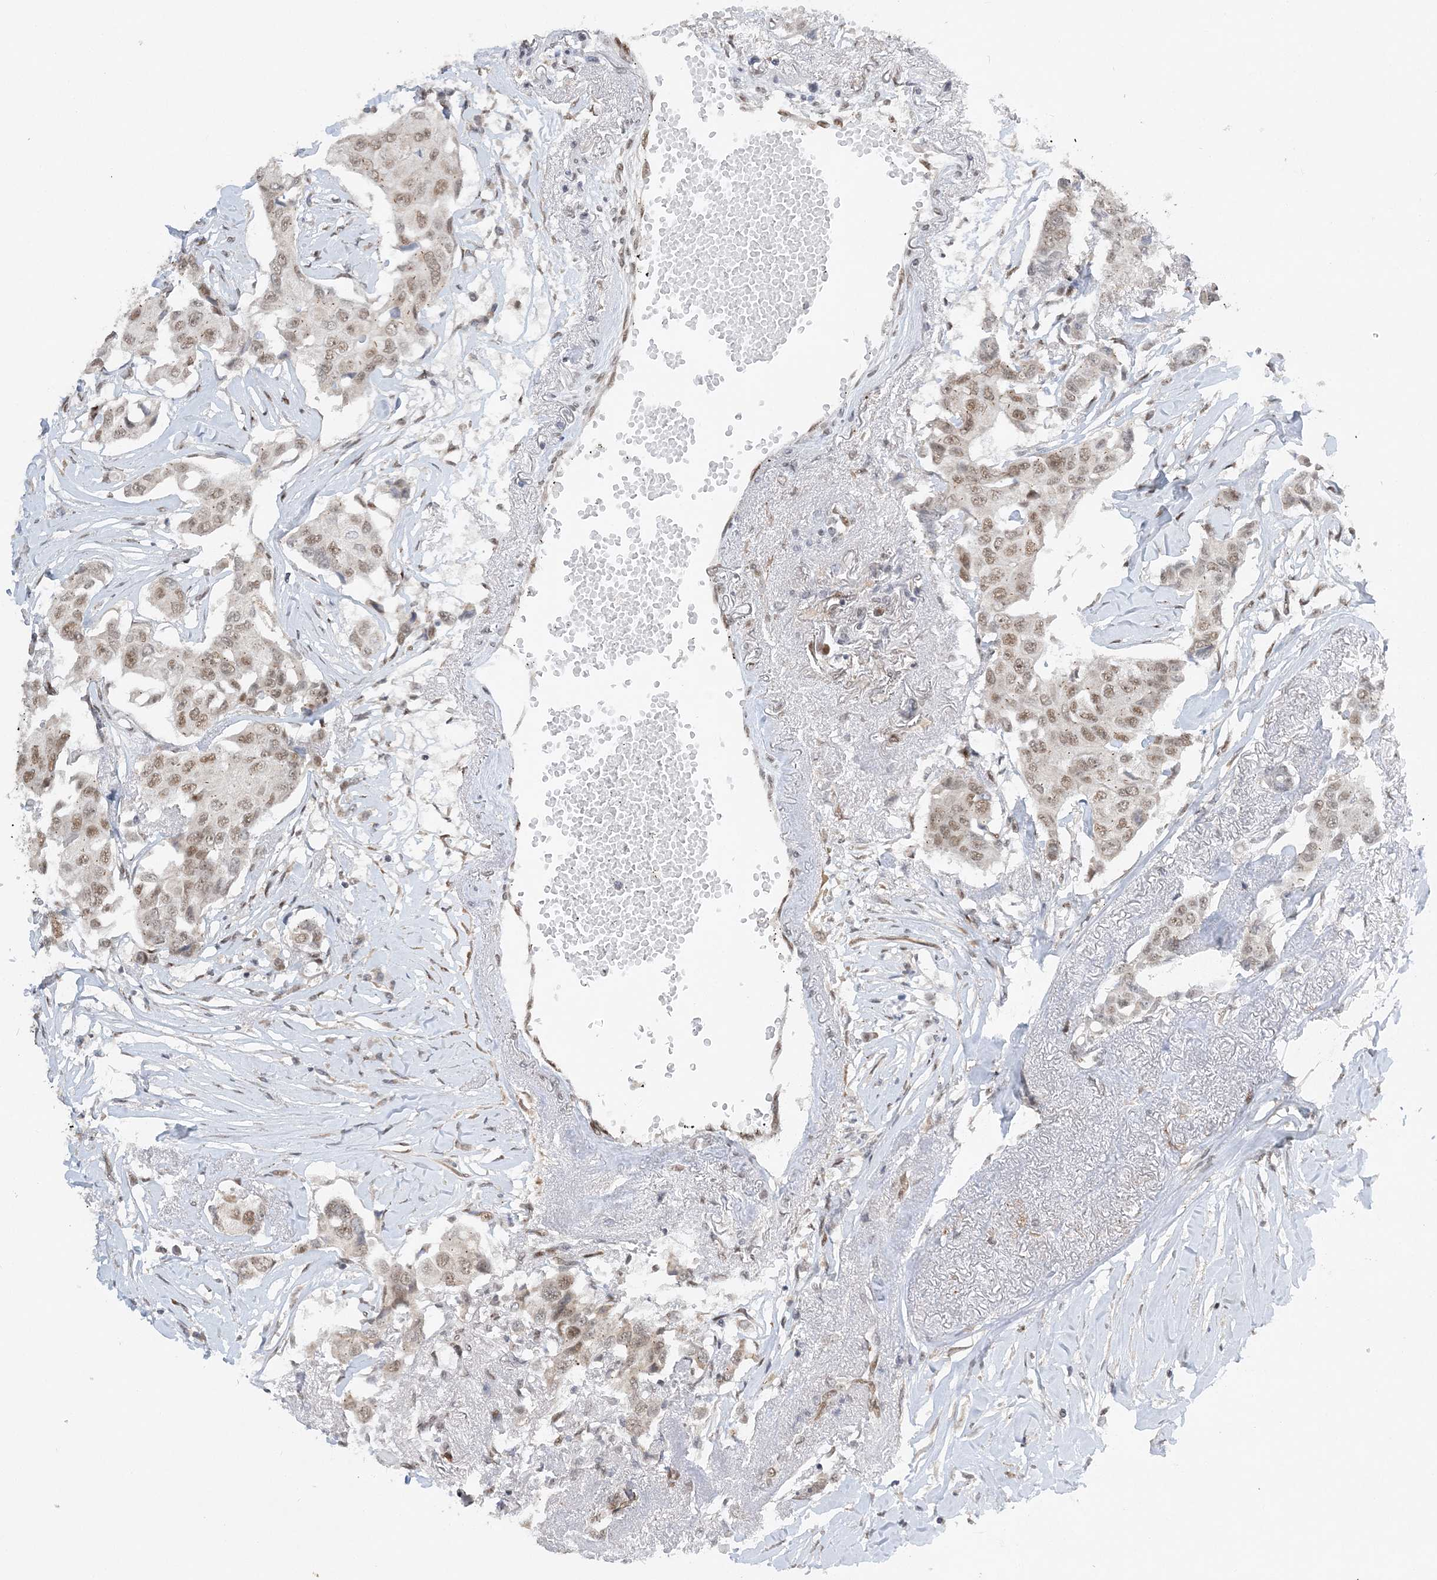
{"staining": {"intensity": "weak", "quantity": ">75%", "location": "nuclear"}, "tissue": "breast cancer", "cell_type": "Tumor cells", "image_type": "cancer", "snomed": [{"axis": "morphology", "description": "Duct carcinoma"}, {"axis": "topography", "description": "Breast"}], "caption": "The histopathology image demonstrates immunohistochemical staining of breast invasive ductal carcinoma. There is weak nuclear positivity is present in about >75% of tumor cells.", "gene": "WAC", "patient": {"sex": "female", "age": 80}}